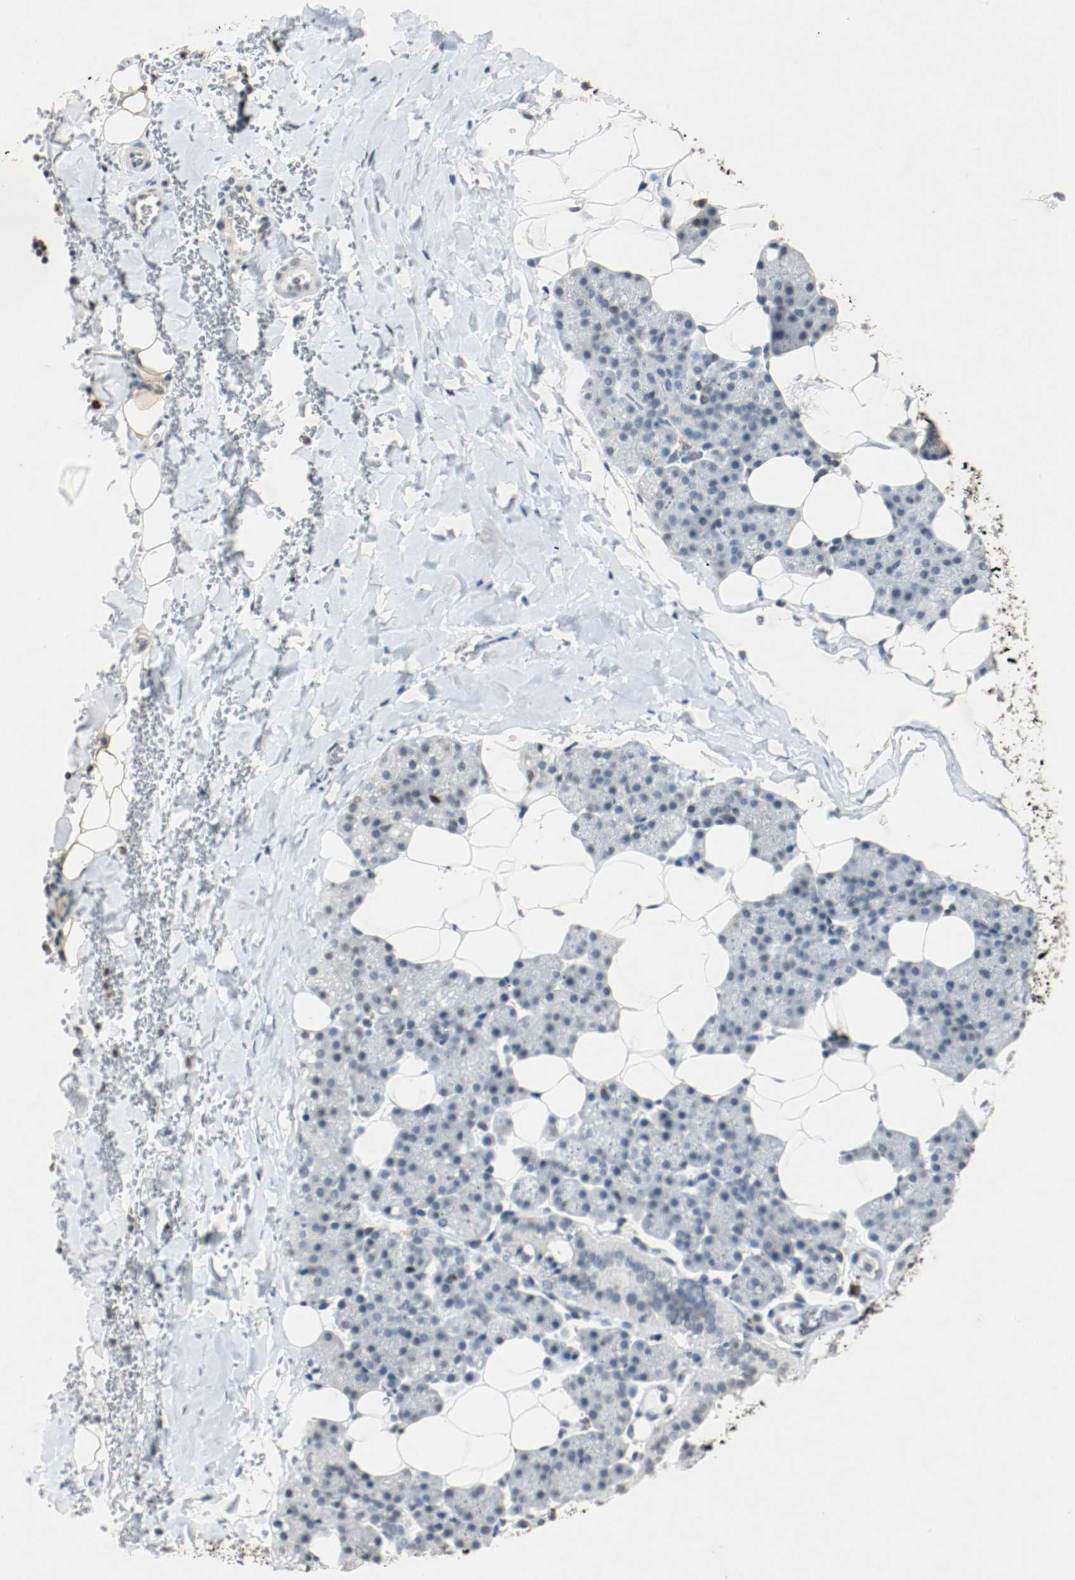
{"staining": {"intensity": "negative", "quantity": "none", "location": "none"}, "tissue": "salivary gland", "cell_type": "Glandular cells", "image_type": "normal", "snomed": [{"axis": "morphology", "description": "Normal tissue, NOS"}, {"axis": "topography", "description": "Lymph node"}, {"axis": "topography", "description": "Salivary gland"}], "caption": "A photomicrograph of salivary gland stained for a protein displays no brown staining in glandular cells. The staining is performed using DAB (3,3'-diaminobenzidine) brown chromogen with nuclei counter-stained in using hematoxylin.", "gene": "DNMT1", "patient": {"sex": "male", "age": 8}}